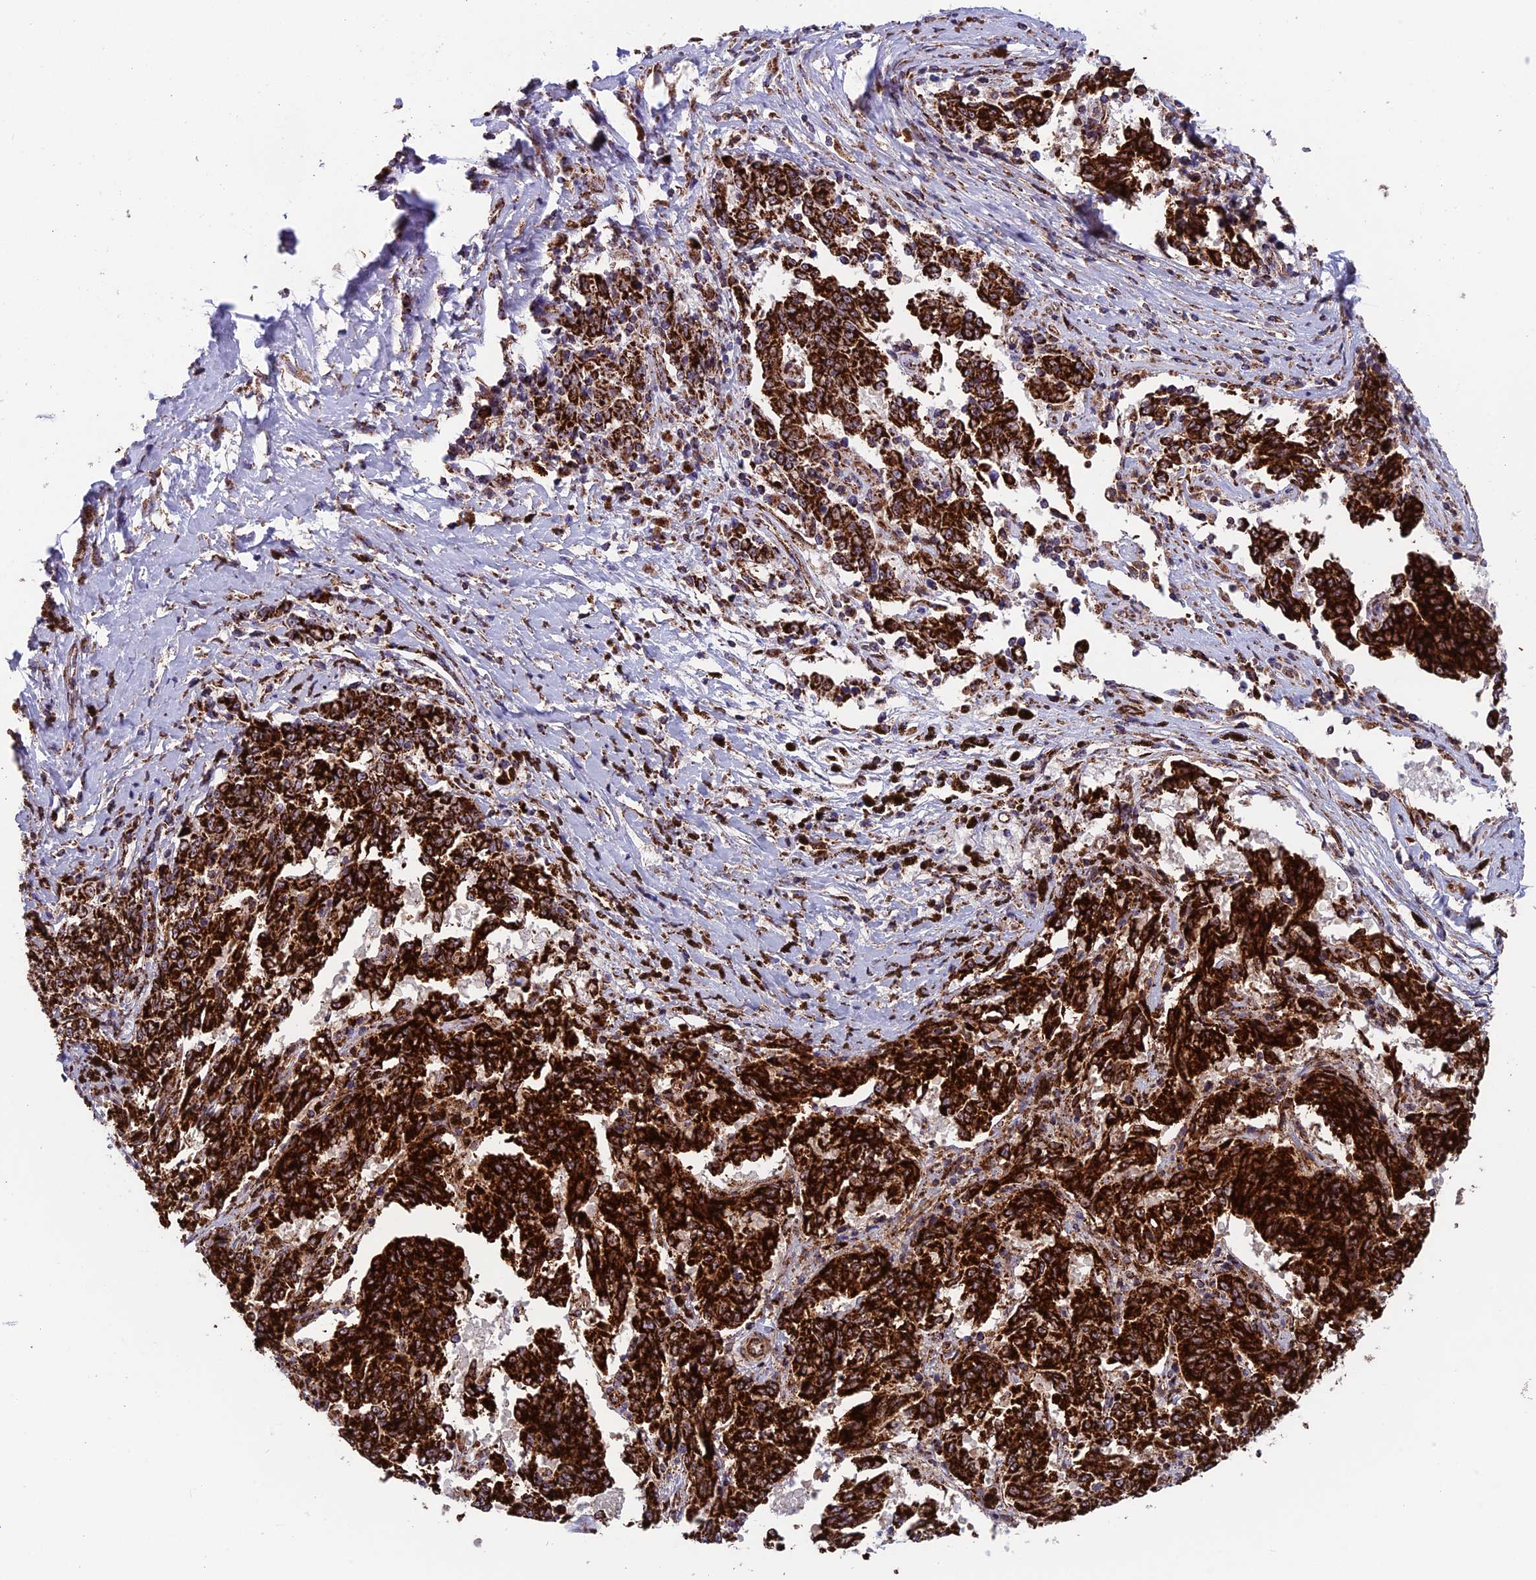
{"staining": {"intensity": "strong", "quantity": ">75%", "location": "cytoplasmic/membranous"}, "tissue": "melanoma", "cell_type": "Tumor cells", "image_type": "cancer", "snomed": [{"axis": "morphology", "description": "Malignant melanoma, NOS"}, {"axis": "topography", "description": "Skin"}], "caption": "Protein analysis of melanoma tissue demonstrates strong cytoplasmic/membranous staining in about >75% of tumor cells.", "gene": "MRPS18B", "patient": {"sex": "female", "age": 72}}